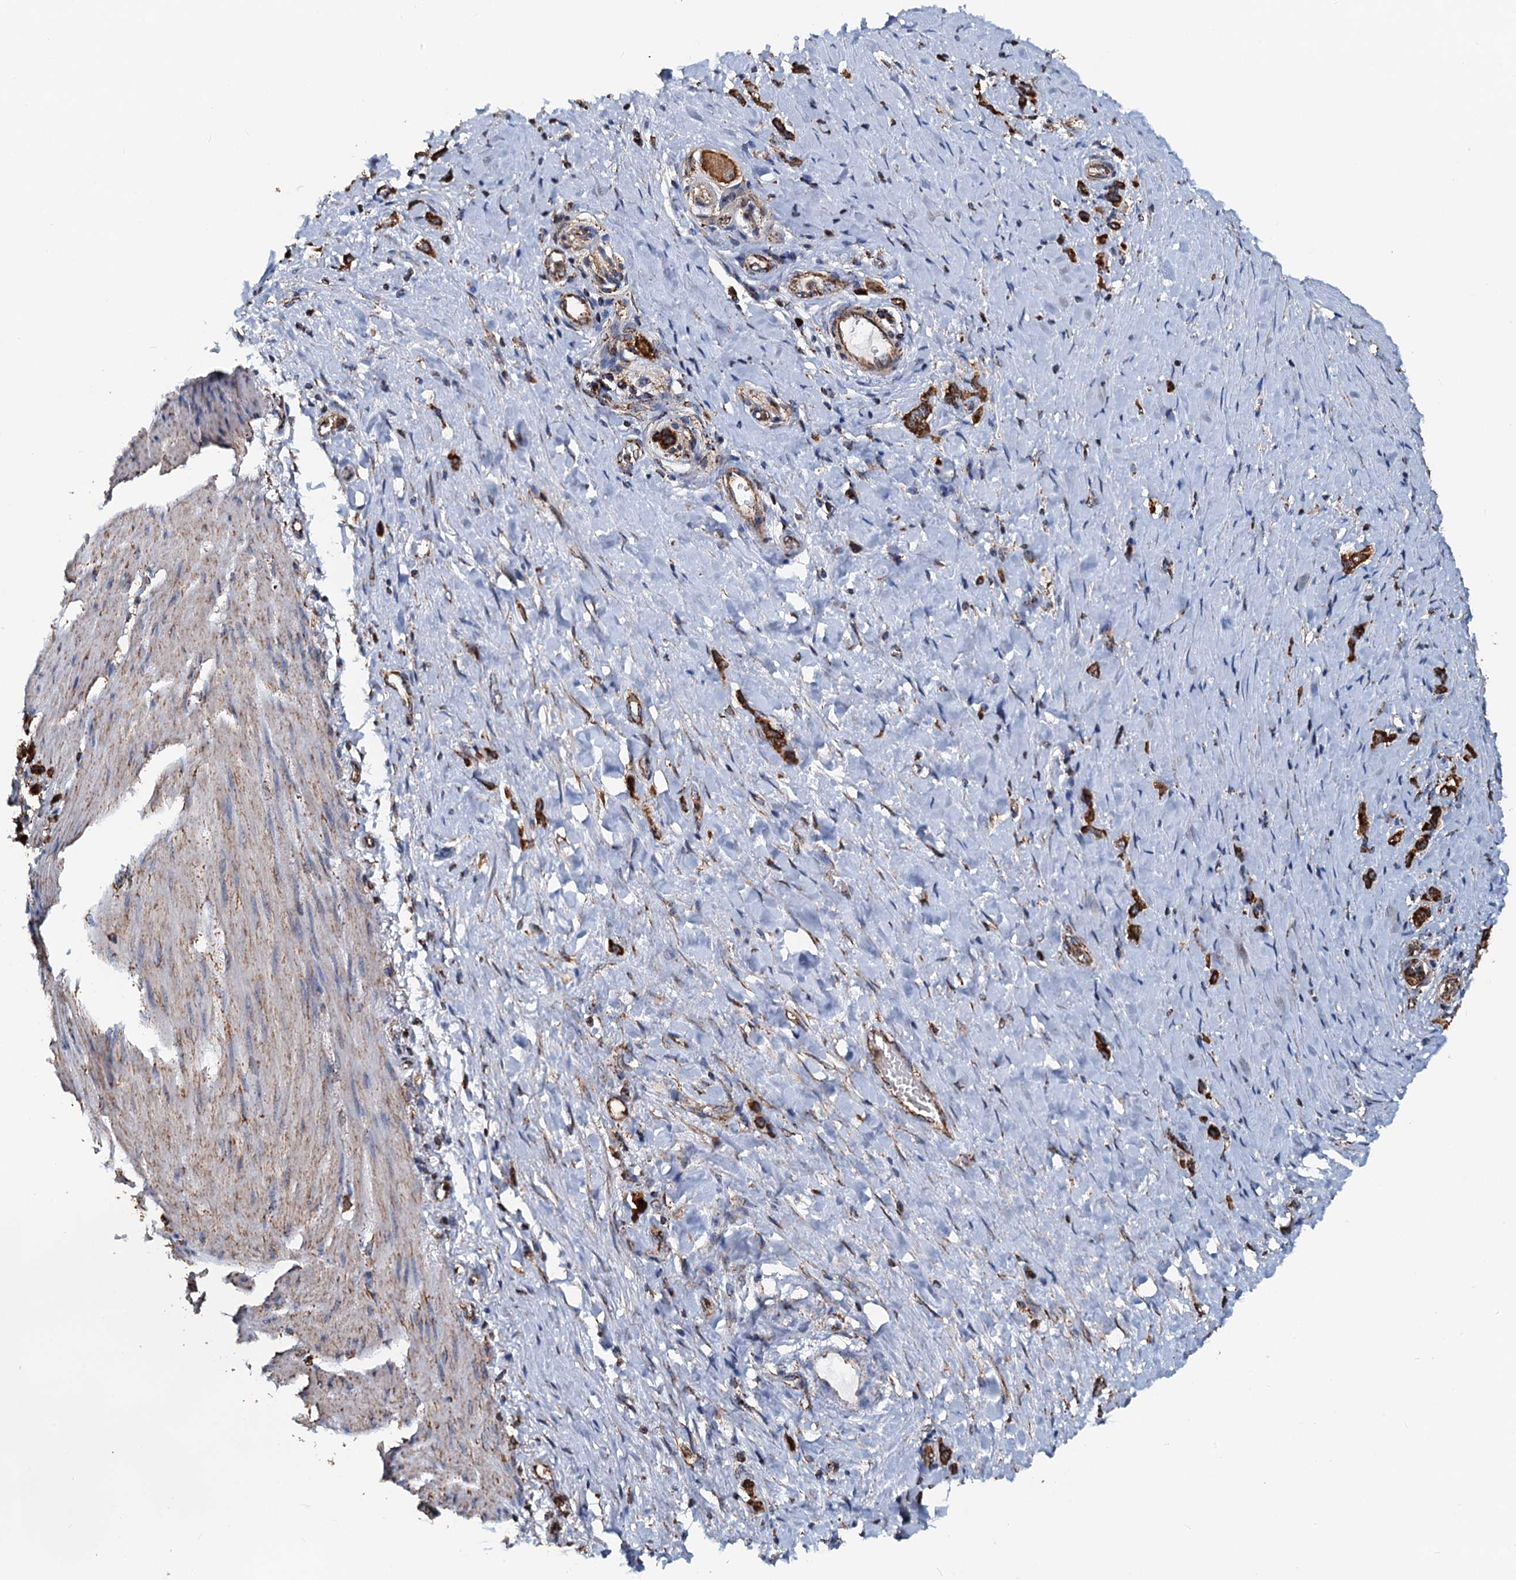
{"staining": {"intensity": "strong", "quantity": ">75%", "location": "cytoplasmic/membranous"}, "tissue": "stomach cancer", "cell_type": "Tumor cells", "image_type": "cancer", "snomed": [{"axis": "morphology", "description": "Adenocarcinoma, NOS"}, {"axis": "topography", "description": "Stomach"}], "caption": "A micrograph of human stomach adenocarcinoma stained for a protein reveals strong cytoplasmic/membranous brown staining in tumor cells.", "gene": "AAGAB", "patient": {"sex": "female", "age": 65}}